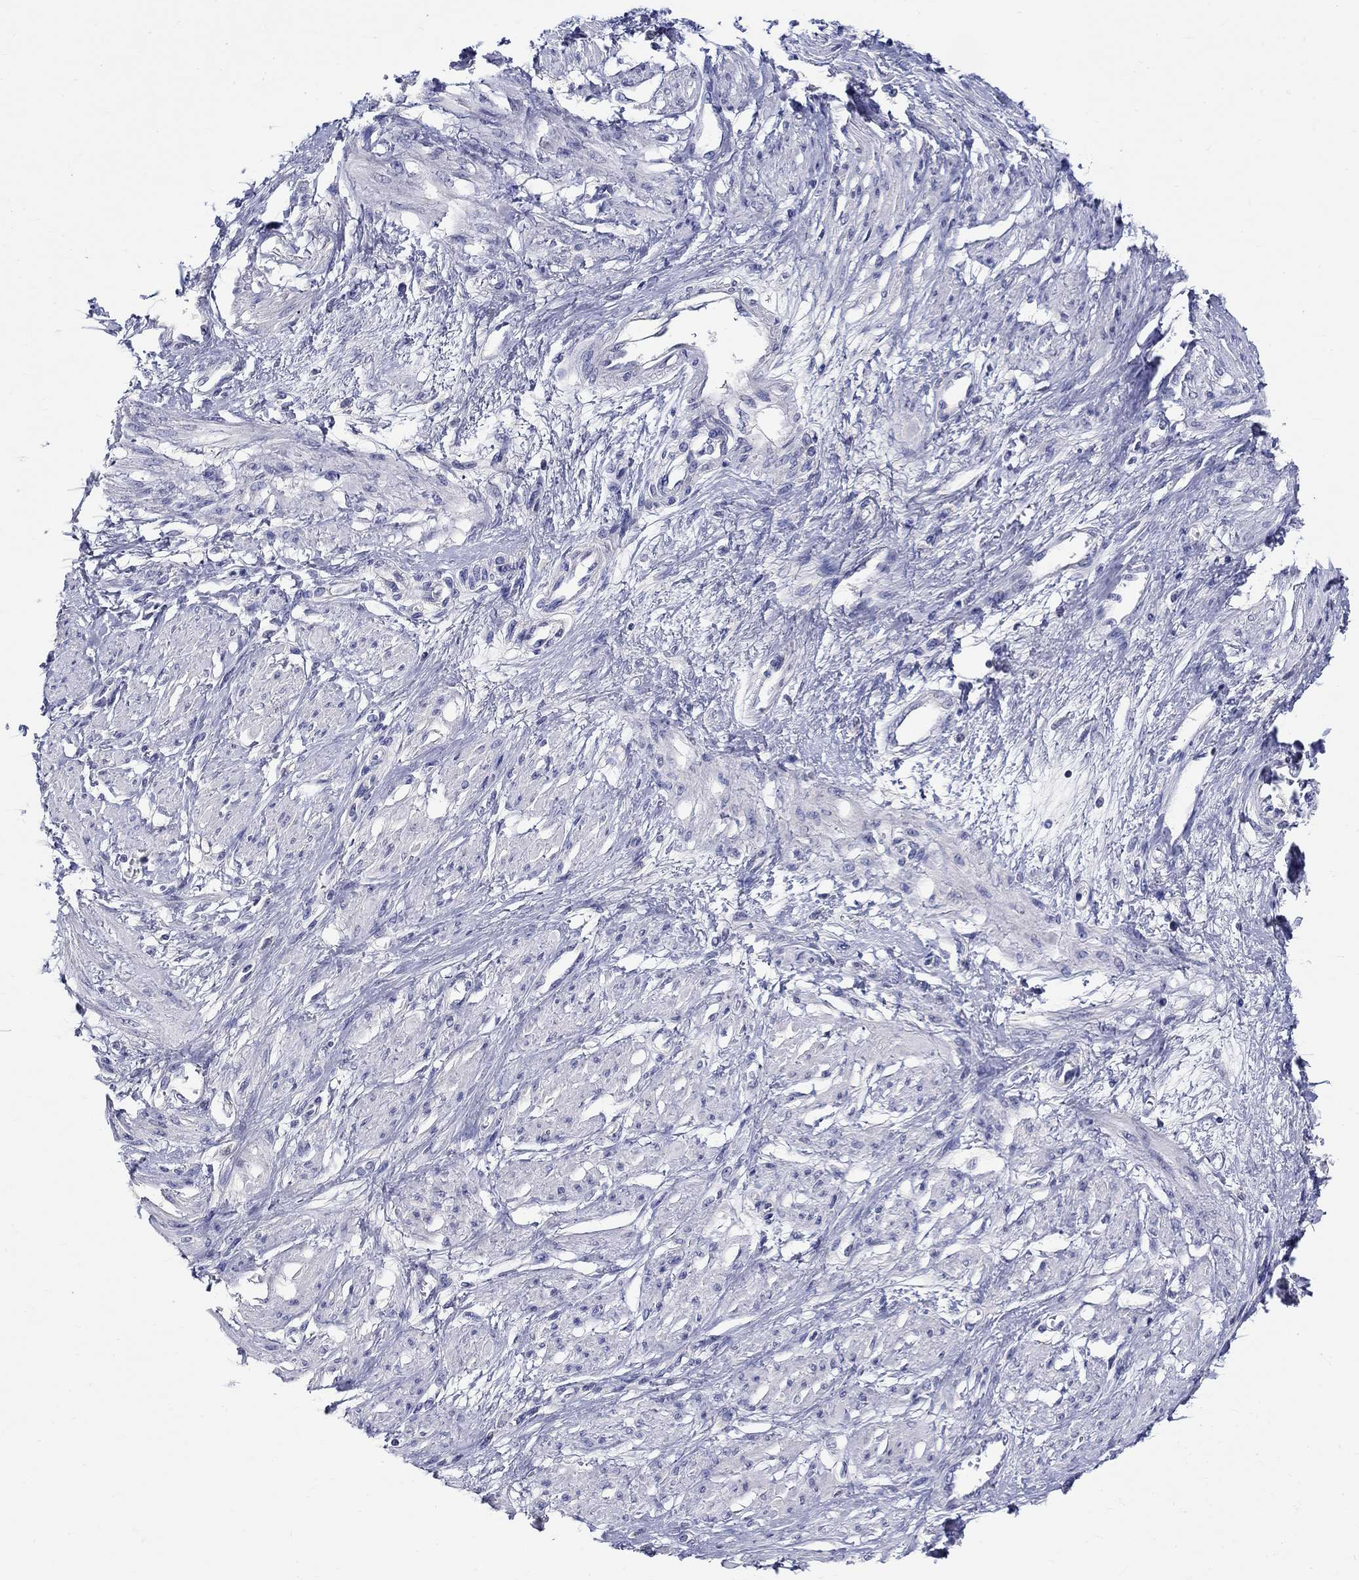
{"staining": {"intensity": "negative", "quantity": "none", "location": "none"}, "tissue": "smooth muscle", "cell_type": "Smooth muscle cells", "image_type": "normal", "snomed": [{"axis": "morphology", "description": "Normal tissue, NOS"}, {"axis": "topography", "description": "Smooth muscle"}, {"axis": "topography", "description": "Uterus"}], "caption": "The immunohistochemistry (IHC) image has no significant positivity in smooth muscle cells of smooth muscle.", "gene": "SLC30A3", "patient": {"sex": "female", "age": 39}}